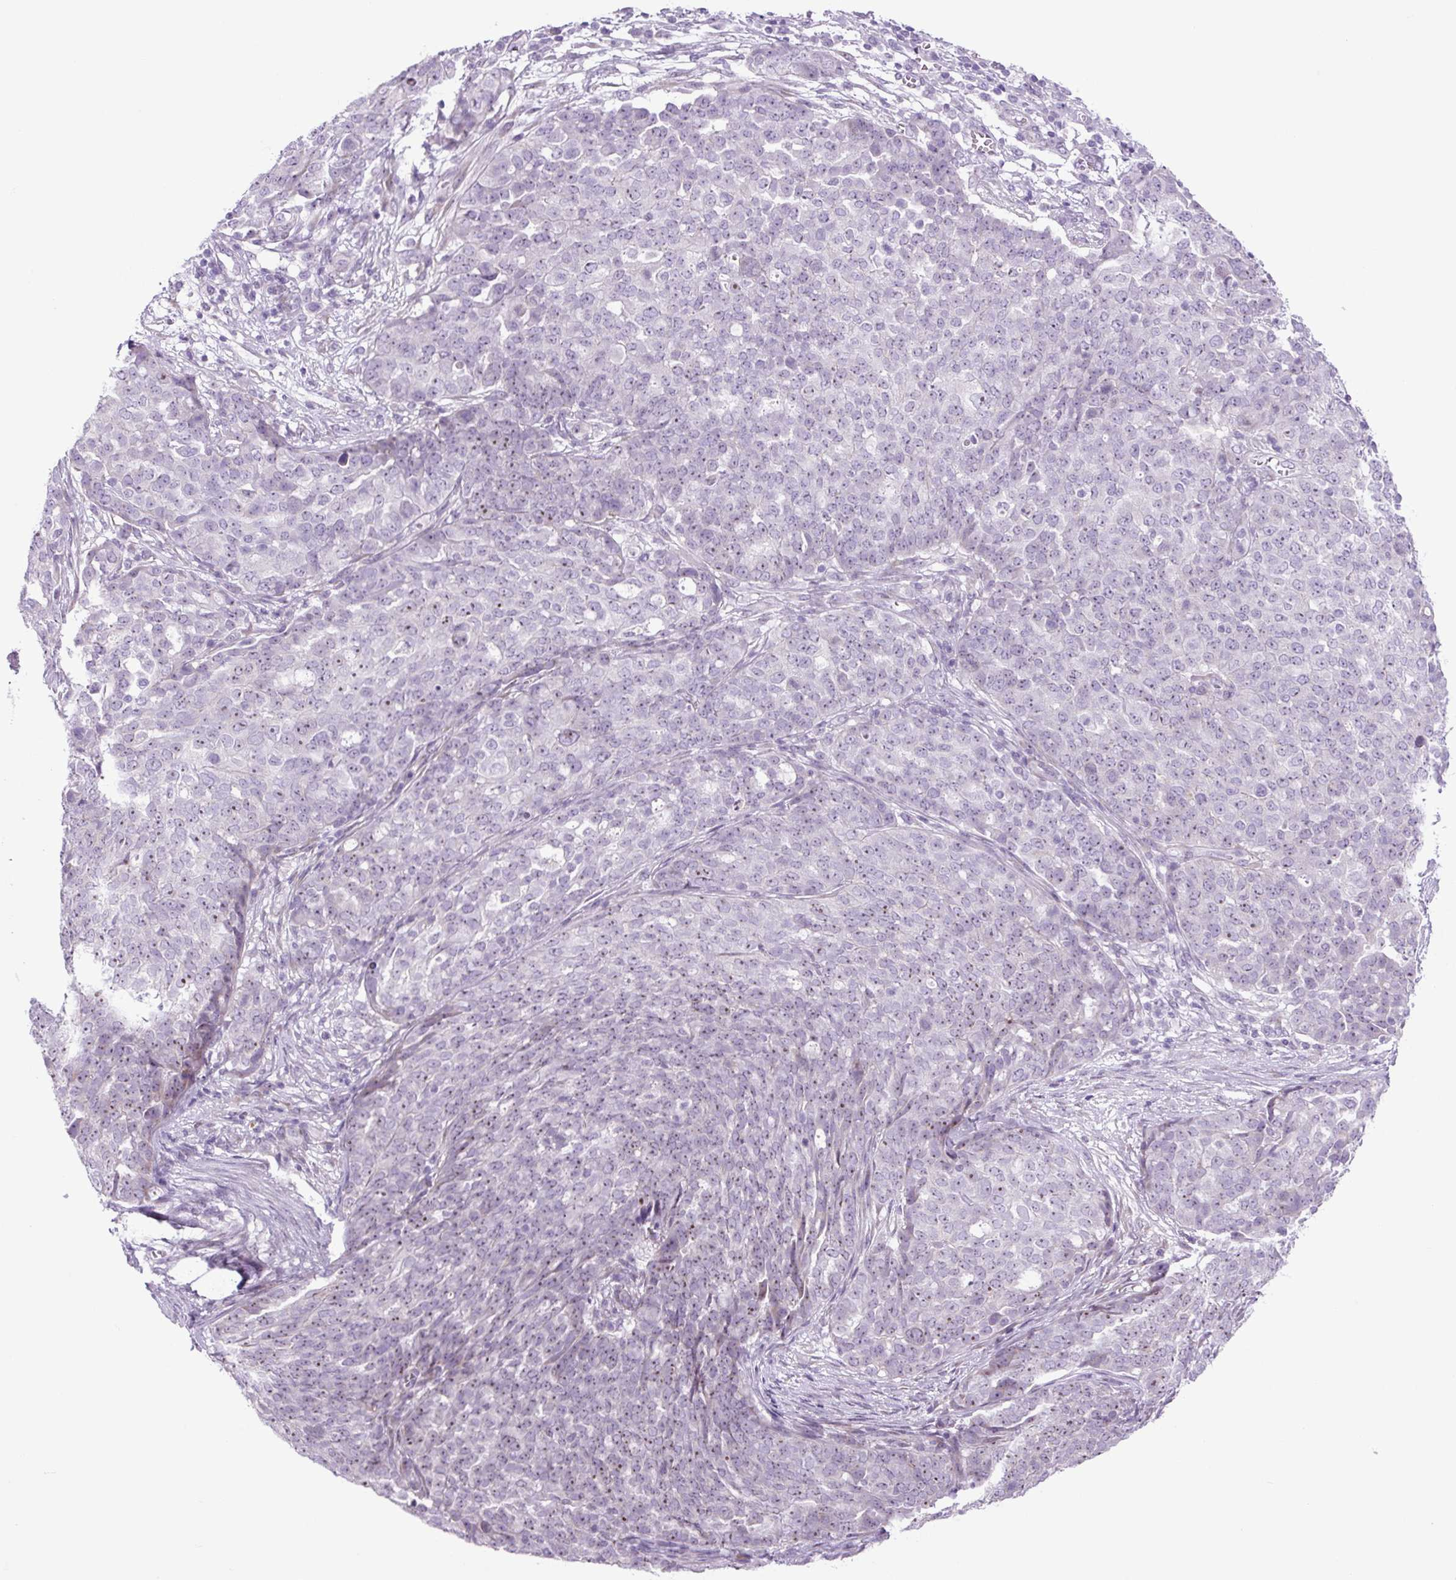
{"staining": {"intensity": "moderate", "quantity": "25%-75%", "location": "nuclear"}, "tissue": "ovarian cancer", "cell_type": "Tumor cells", "image_type": "cancer", "snomed": [{"axis": "morphology", "description": "Cystadenocarcinoma, serous, NOS"}, {"axis": "topography", "description": "Soft tissue"}, {"axis": "topography", "description": "Ovary"}], "caption": "Serous cystadenocarcinoma (ovarian) tissue exhibits moderate nuclear positivity in about 25%-75% of tumor cells, visualized by immunohistochemistry.", "gene": "RRS1", "patient": {"sex": "female", "age": 57}}